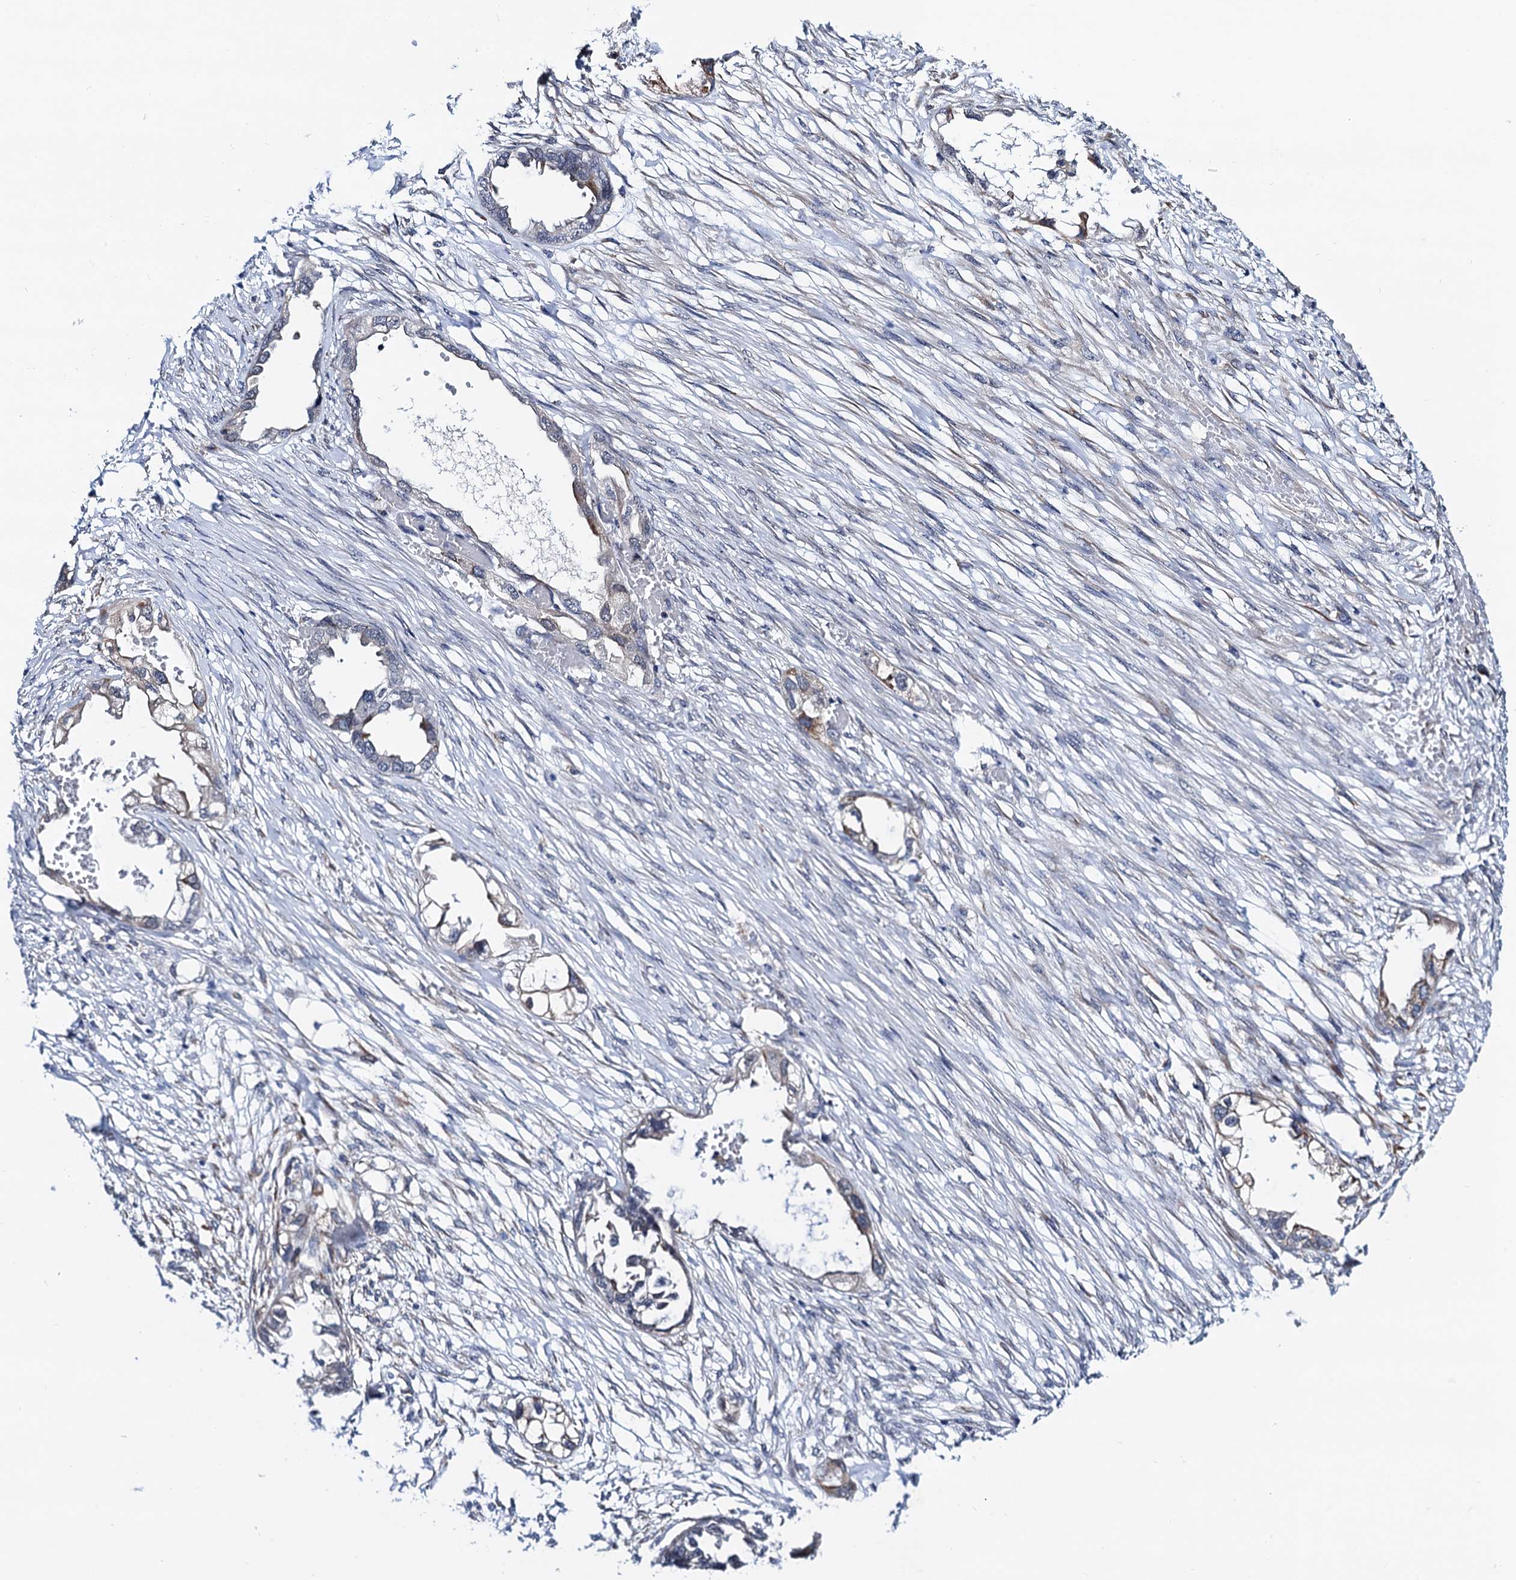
{"staining": {"intensity": "weak", "quantity": "<25%", "location": "cytoplasmic/membranous"}, "tissue": "endometrial cancer", "cell_type": "Tumor cells", "image_type": "cancer", "snomed": [{"axis": "morphology", "description": "Adenocarcinoma, NOS"}, {"axis": "morphology", "description": "Adenocarcinoma, metastatic, NOS"}, {"axis": "topography", "description": "Adipose tissue"}, {"axis": "topography", "description": "Endometrium"}], "caption": "Immunohistochemistry photomicrograph of neoplastic tissue: metastatic adenocarcinoma (endometrial) stained with DAB (3,3'-diaminobenzidine) demonstrates no significant protein expression in tumor cells.", "gene": "SLC7A10", "patient": {"sex": "female", "age": 67}}